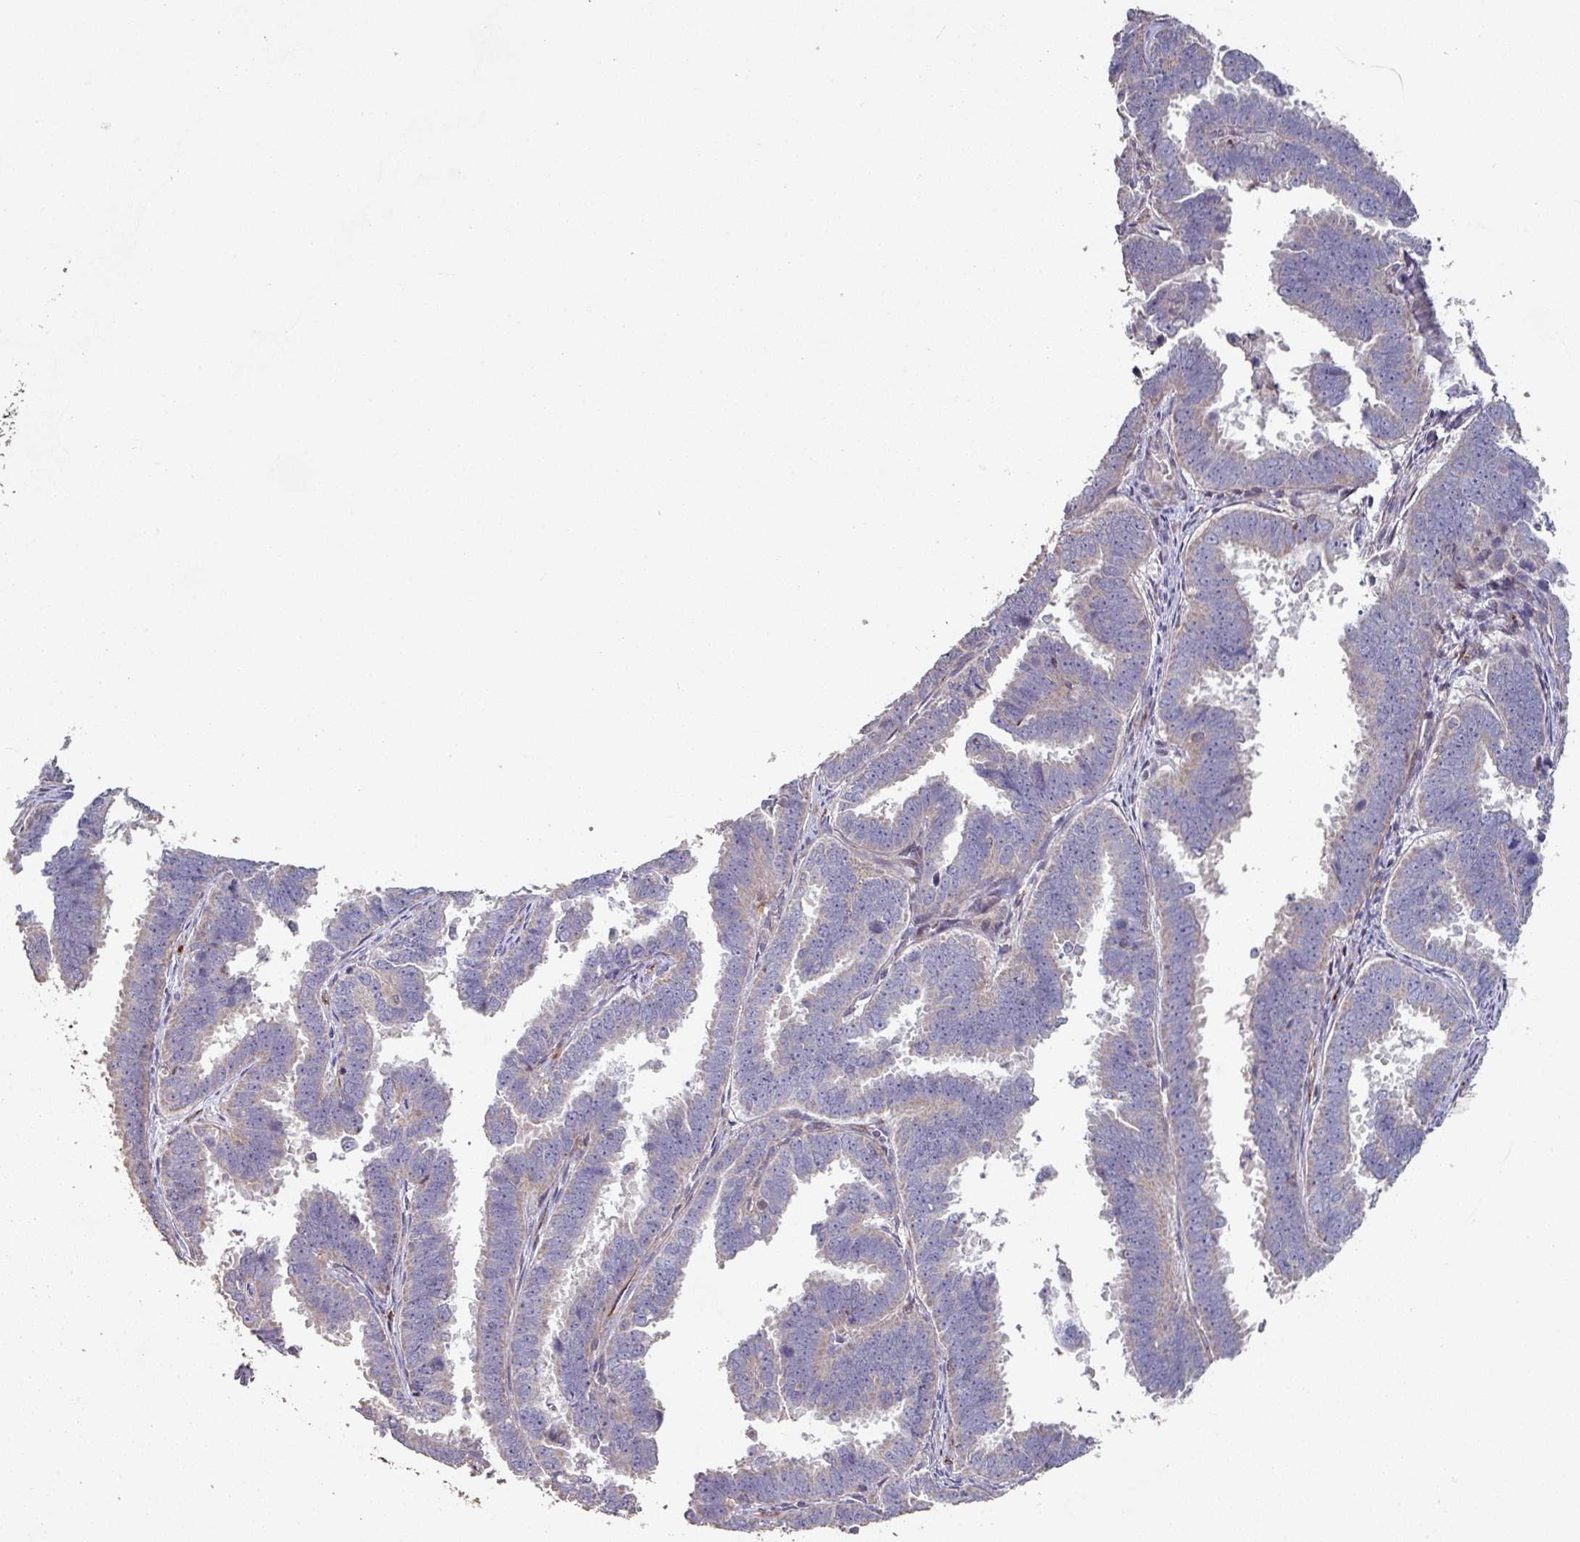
{"staining": {"intensity": "negative", "quantity": "none", "location": "none"}, "tissue": "endometrial cancer", "cell_type": "Tumor cells", "image_type": "cancer", "snomed": [{"axis": "morphology", "description": "Adenocarcinoma, NOS"}, {"axis": "topography", "description": "Endometrium"}], "caption": "Tumor cells are negative for brown protein staining in endometrial adenocarcinoma.", "gene": "RPL23A", "patient": {"sex": "female", "age": 75}}